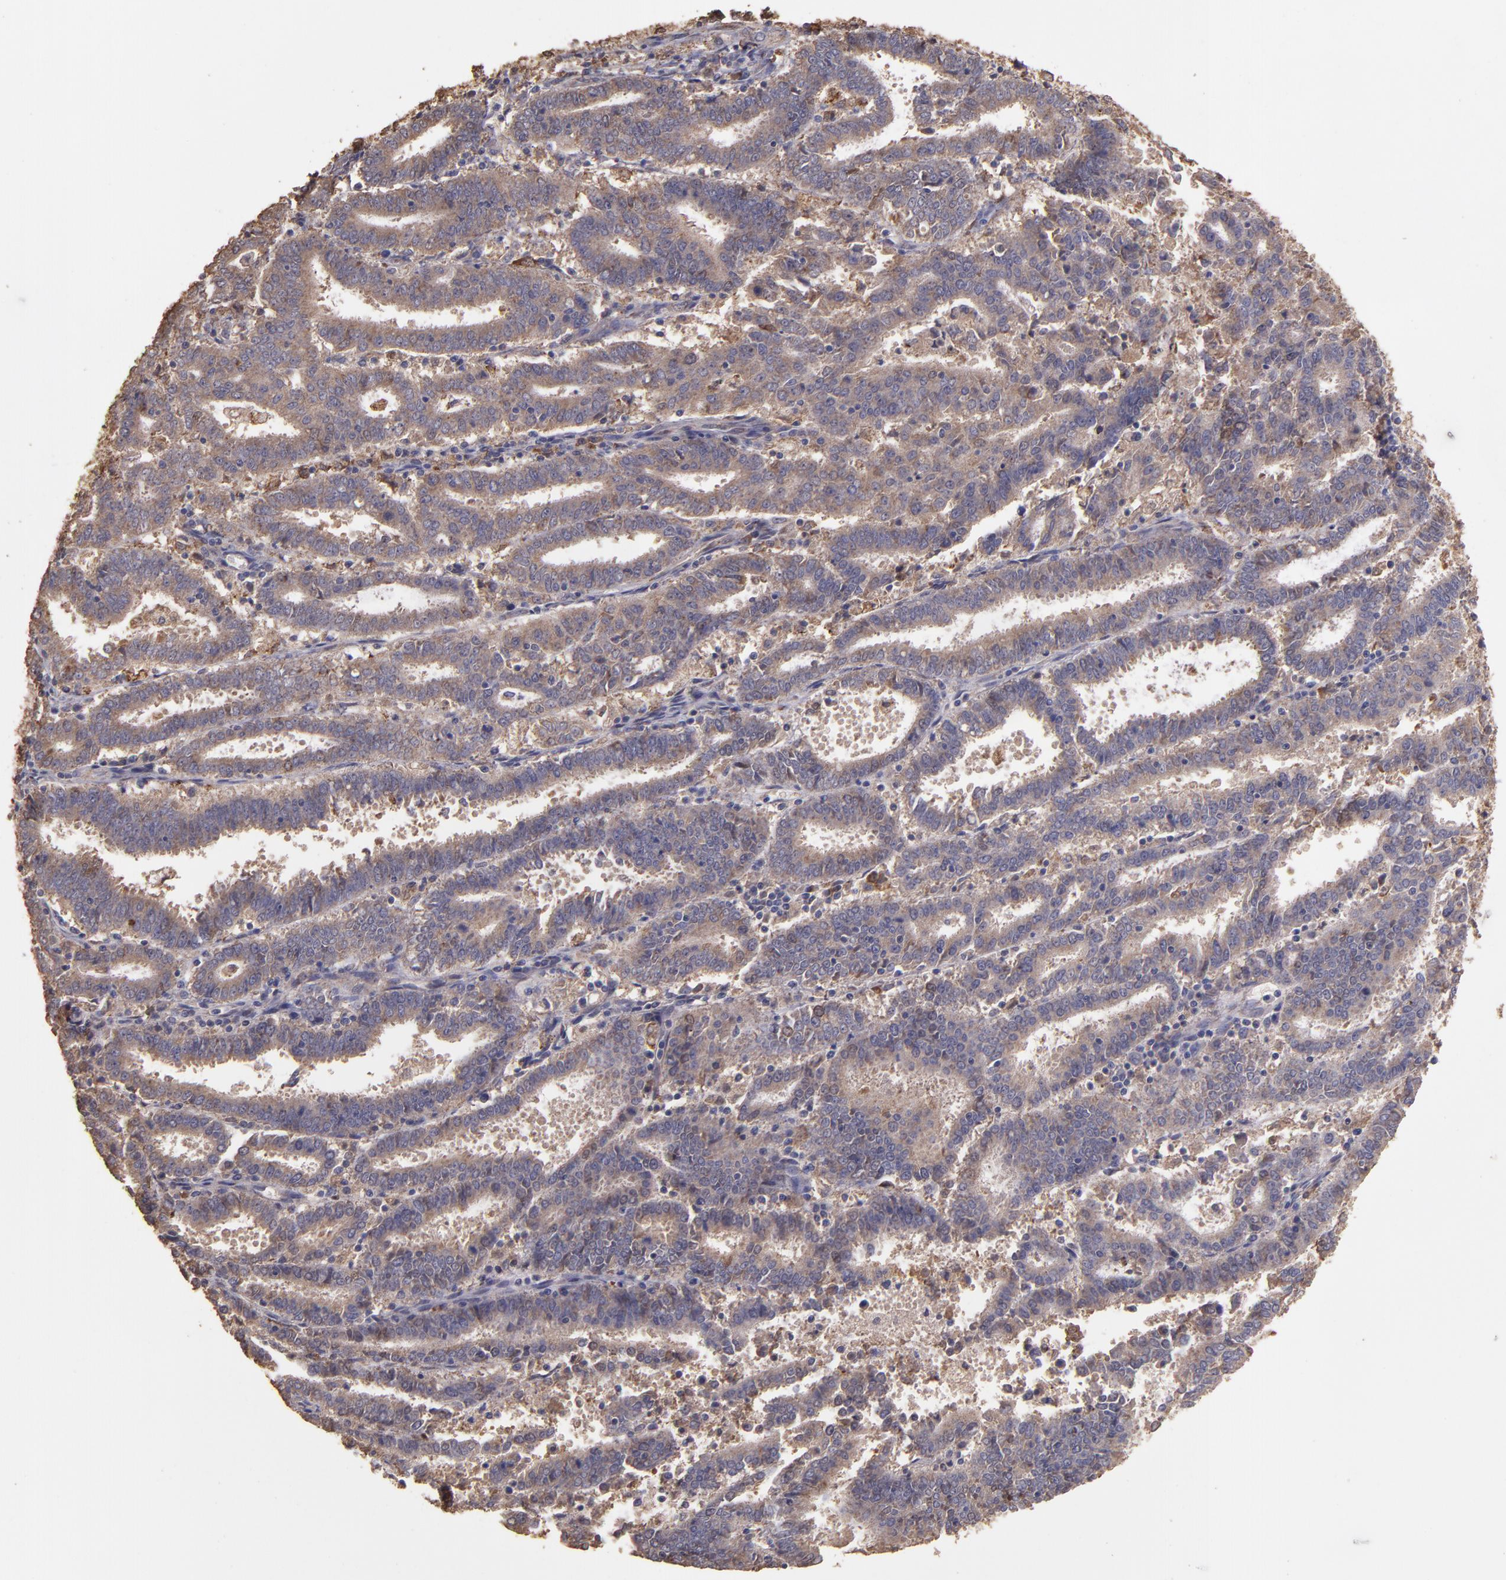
{"staining": {"intensity": "weak", "quantity": ">75%", "location": "cytoplasmic/membranous"}, "tissue": "endometrial cancer", "cell_type": "Tumor cells", "image_type": "cancer", "snomed": [{"axis": "morphology", "description": "Adenocarcinoma, NOS"}, {"axis": "topography", "description": "Uterus"}], "caption": "This histopathology image exhibits adenocarcinoma (endometrial) stained with immunohistochemistry (IHC) to label a protein in brown. The cytoplasmic/membranous of tumor cells show weak positivity for the protein. Nuclei are counter-stained blue.", "gene": "HECTD1", "patient": {"sex": "female", "age": 83}}